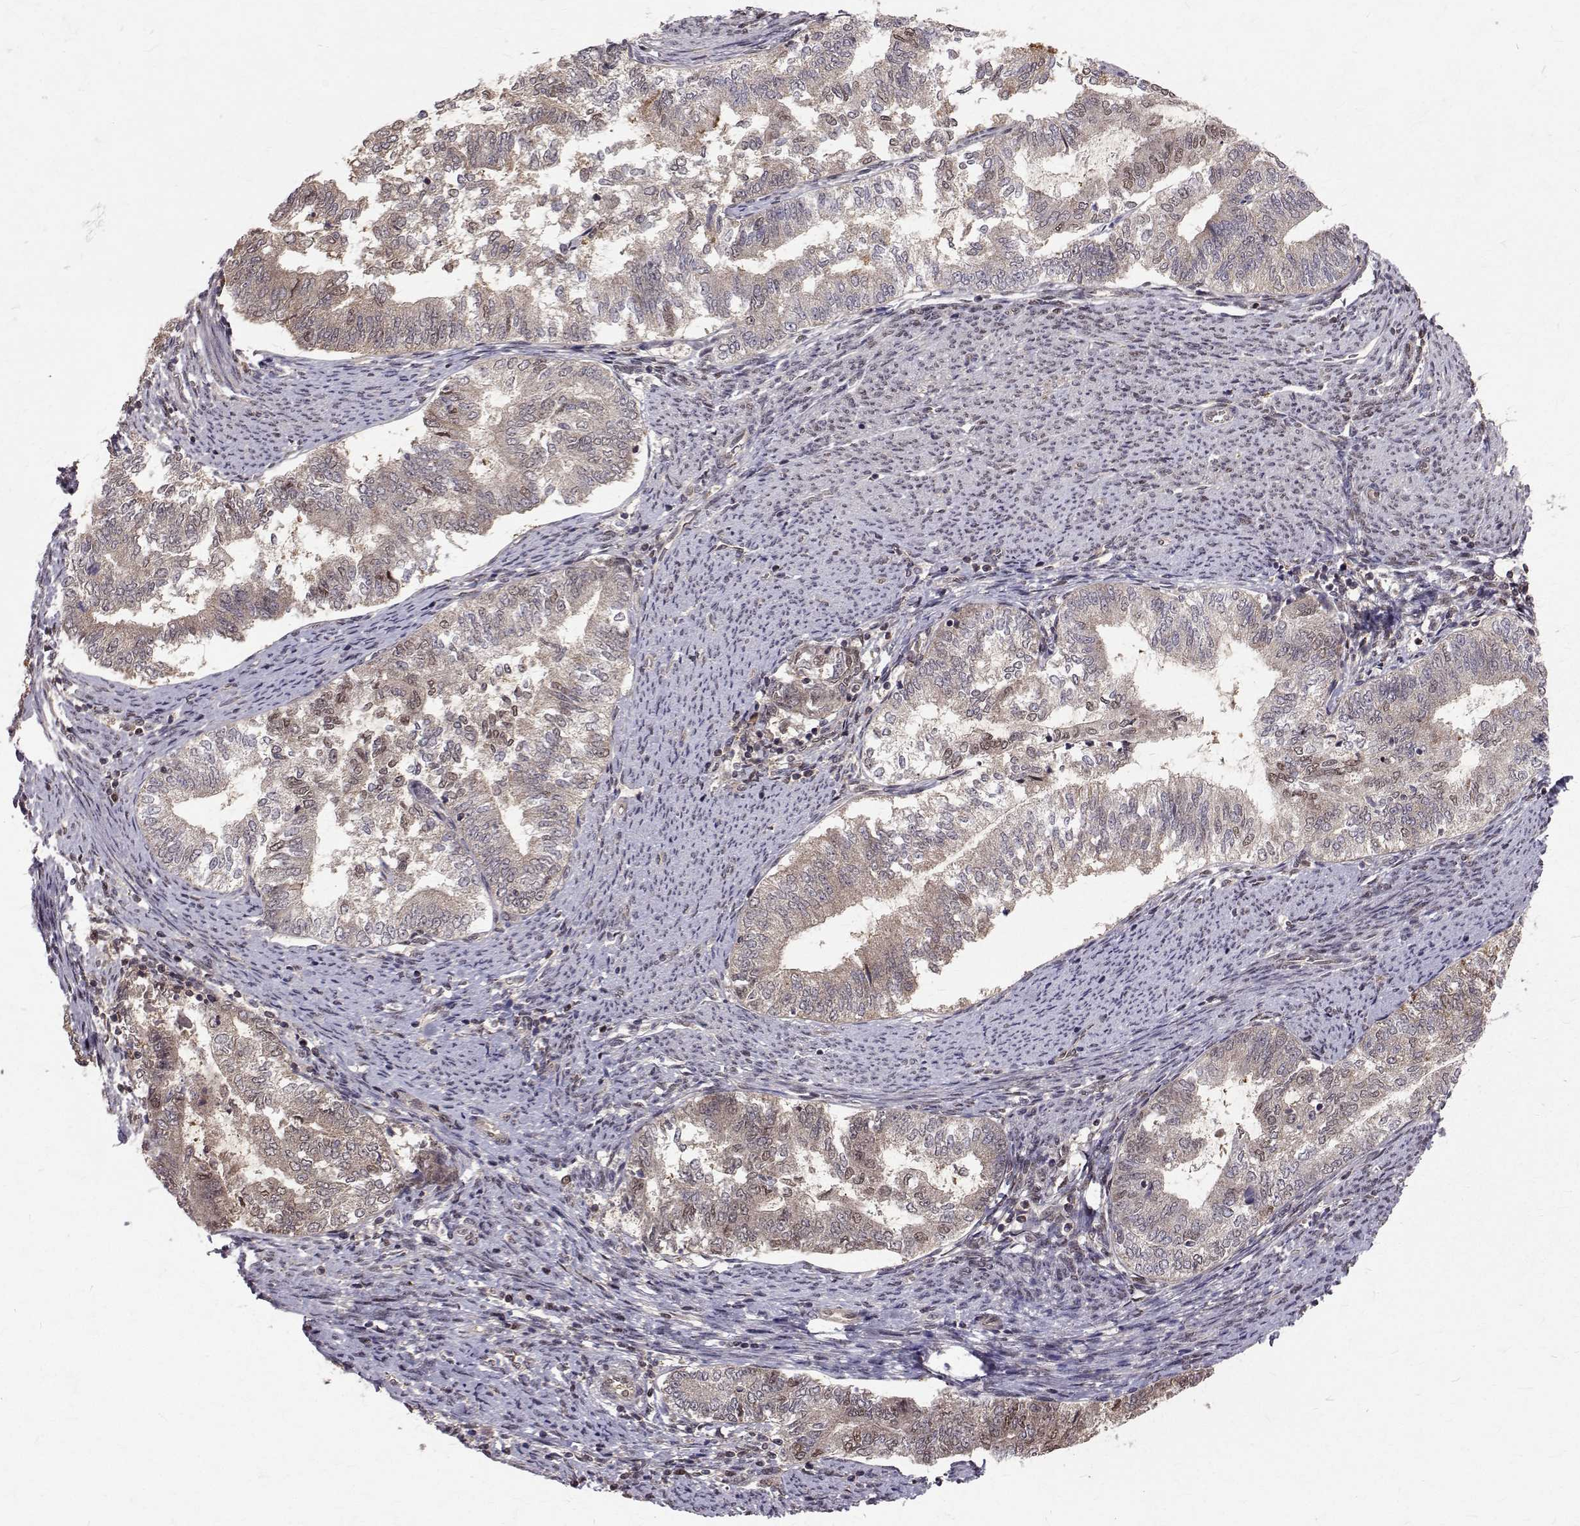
{"staining": {"intensity": "weak", "quantity": "<25%", "location": "cytoplasmic/membranous,nuclear"}, "tissue": "endometrial cancer", "cell_type": "Tumor cells", "image_type": "cancer", "snomed": [{"axis": "morphology", "description": "Adenocarcinoma, NOS"}, {"axis": "topography", "description": "Endometrium"}], "caption": "High power microscopy photomicrograph of an immunohistochemistry image of endometrial cancer, revealing no significant staining in tumor cells.", "gene": "NIF3L1", "patient": {"sex": "female", "age": 65}}